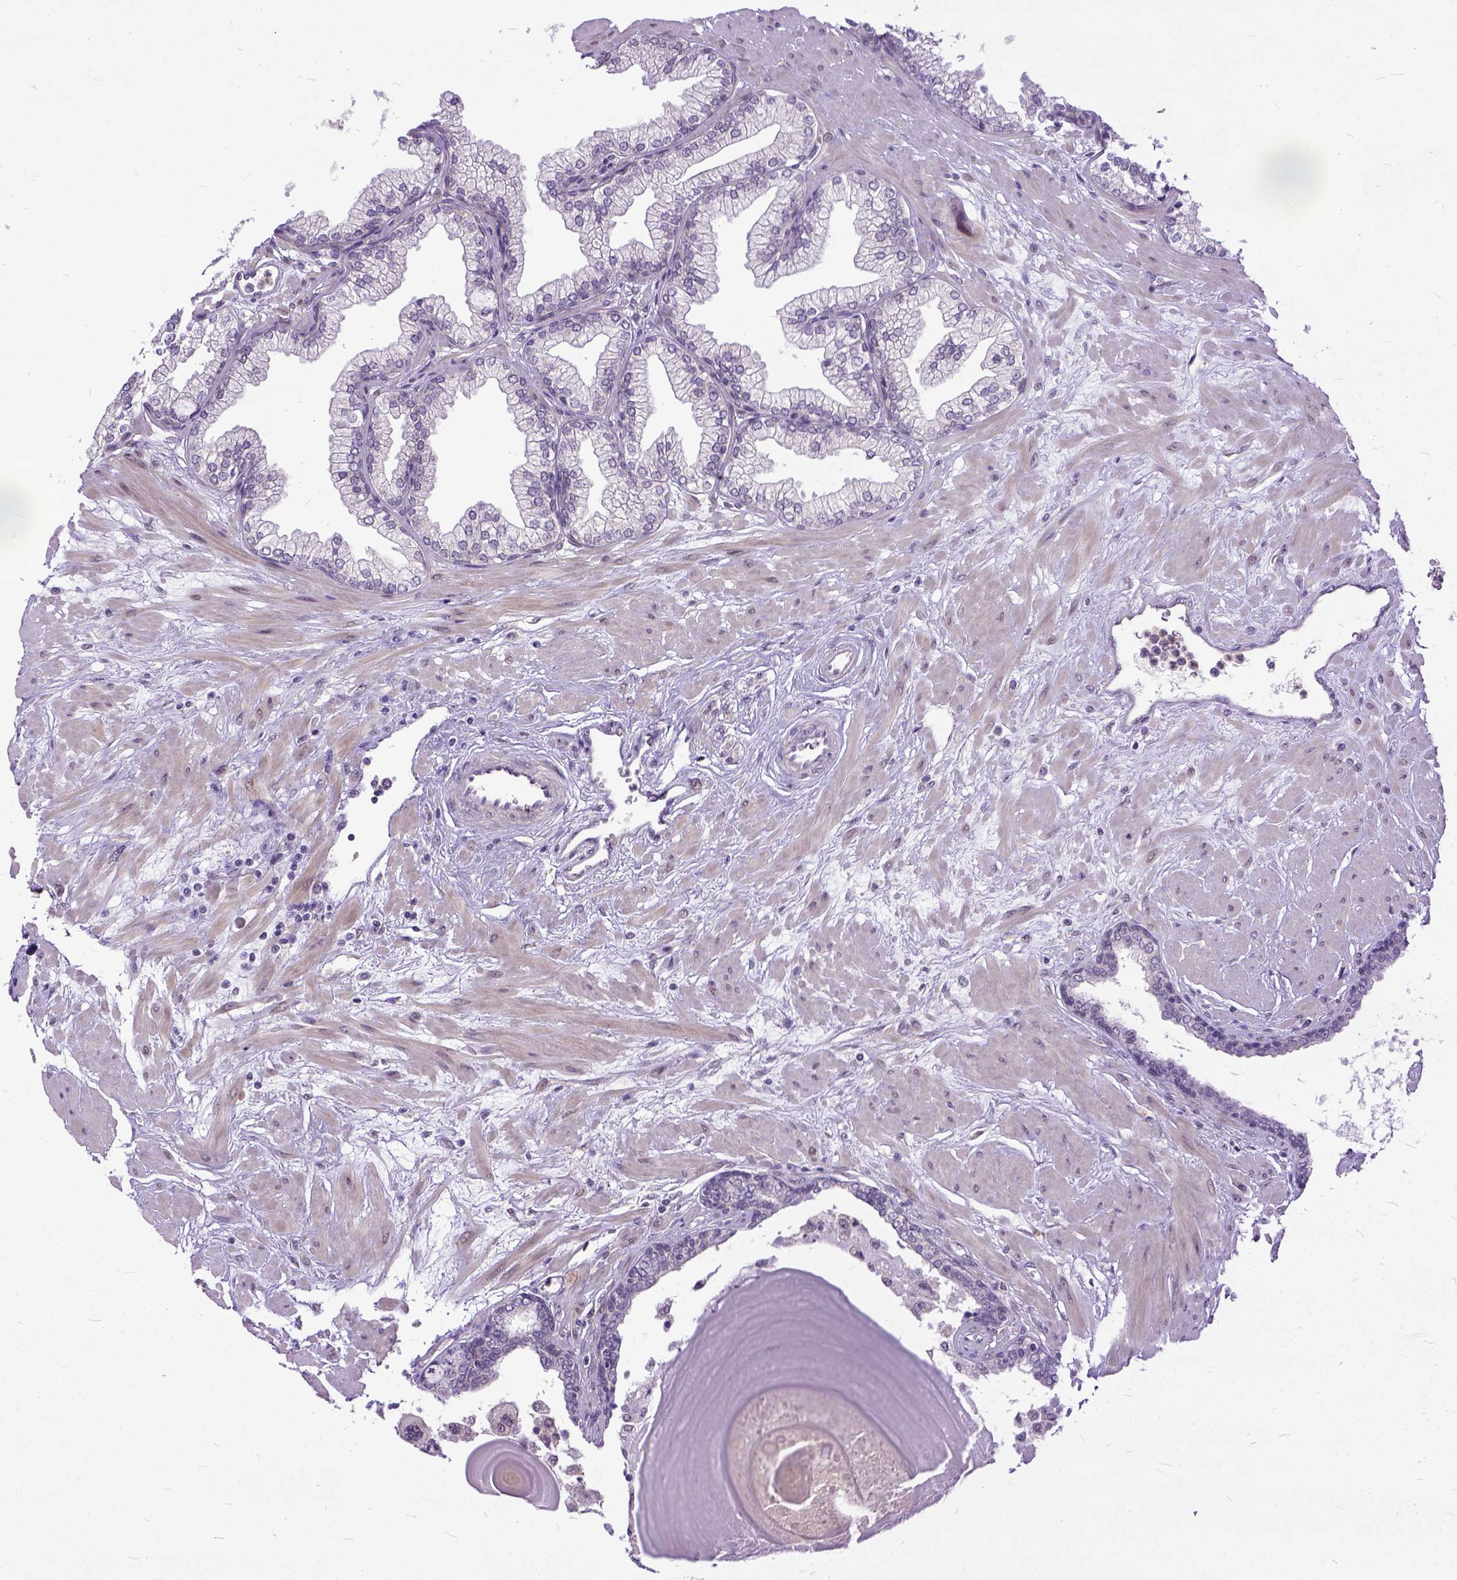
{"staining": {"intensity": "negative", "quantity": "none", "location": "none"}, "tissue": "prostate", "cell_type": "Glandular cells", "image_type": "normal", "snomed": [{"axis": "morphology", "description": "Normal tissue, NOS"}, {"axis": "topography", "description": "Prostate"}, {"axis": "topography", "description": "Peripheral nerve tissue"}], "caption": "Glandular cells are negative for brown protein staining in benign prostate. (DAB (3,3'-diaminobenzidine) IHC, high magnification).", "gene": "TCEAL7", "patient": {"sex": "male", "age": 61}}